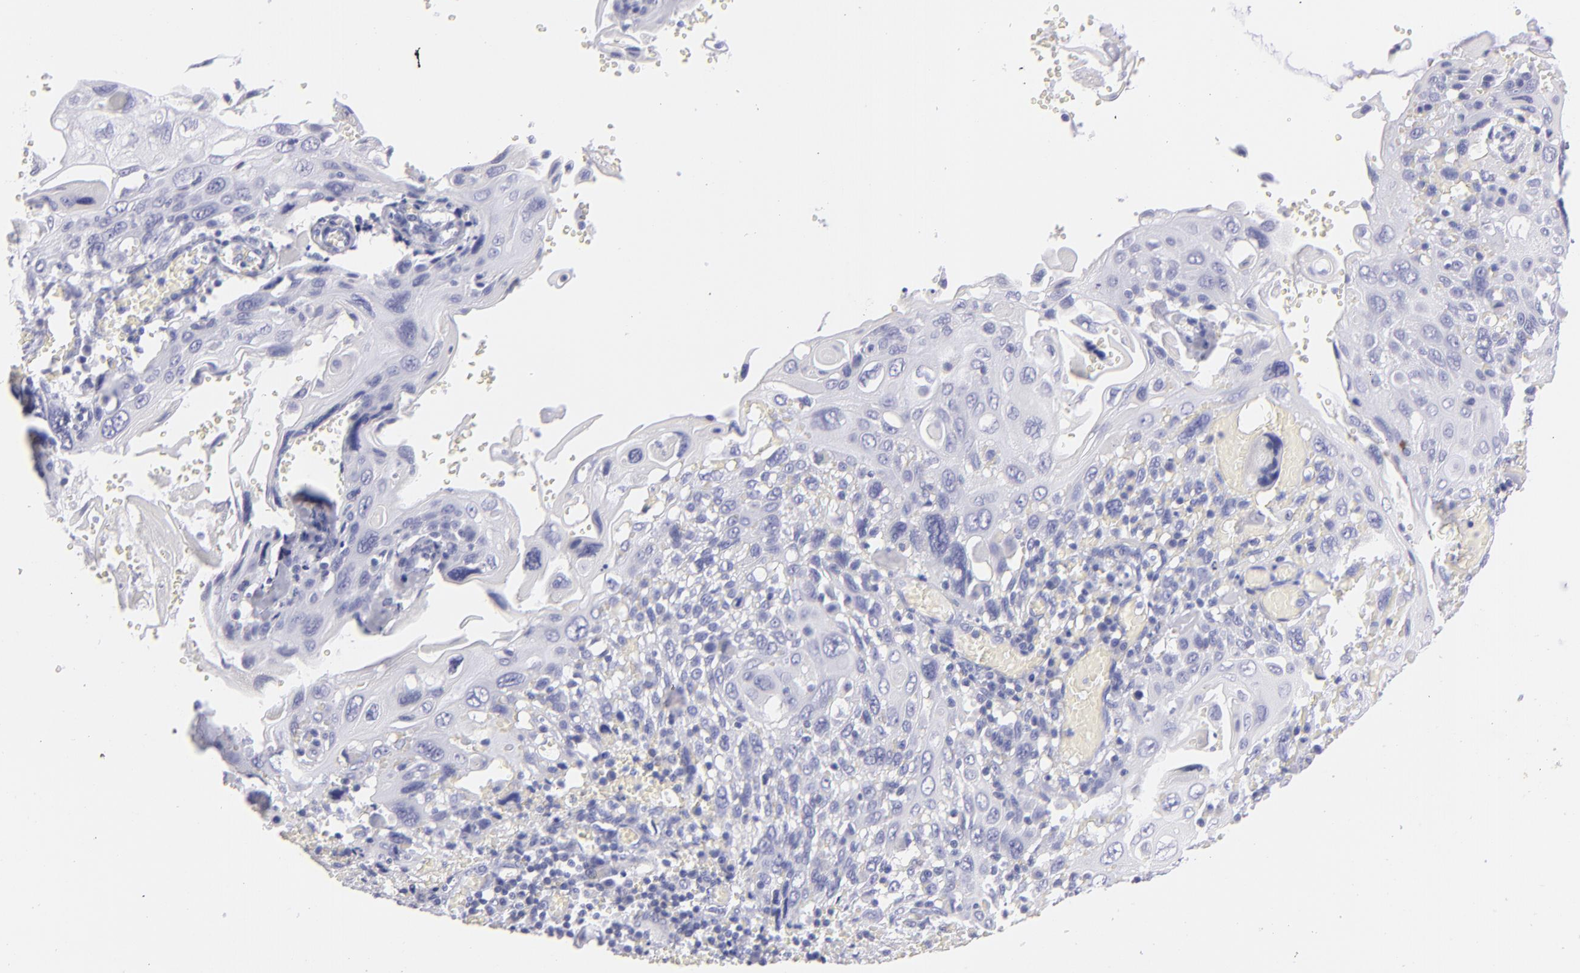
{"staining": {"intensity": "negative", "quantity": "none", "location": "none"}, "tissue": "cervical cancer", "cell_type": "Tumor cells", "image_type": "cancer", "snomed": [{"axis": "morphology", "description": "Squamous cell carcinoma, NOS"}, {"axis": "topography", "description": "Cervix"}], "caption": "Immunohistochemical staining of human squamous cell carcinoma (cervical) exhibits no significant positivity in tumor cells.", "gene": "PRPH", "patient": {"sex": "female", "age": 54}}